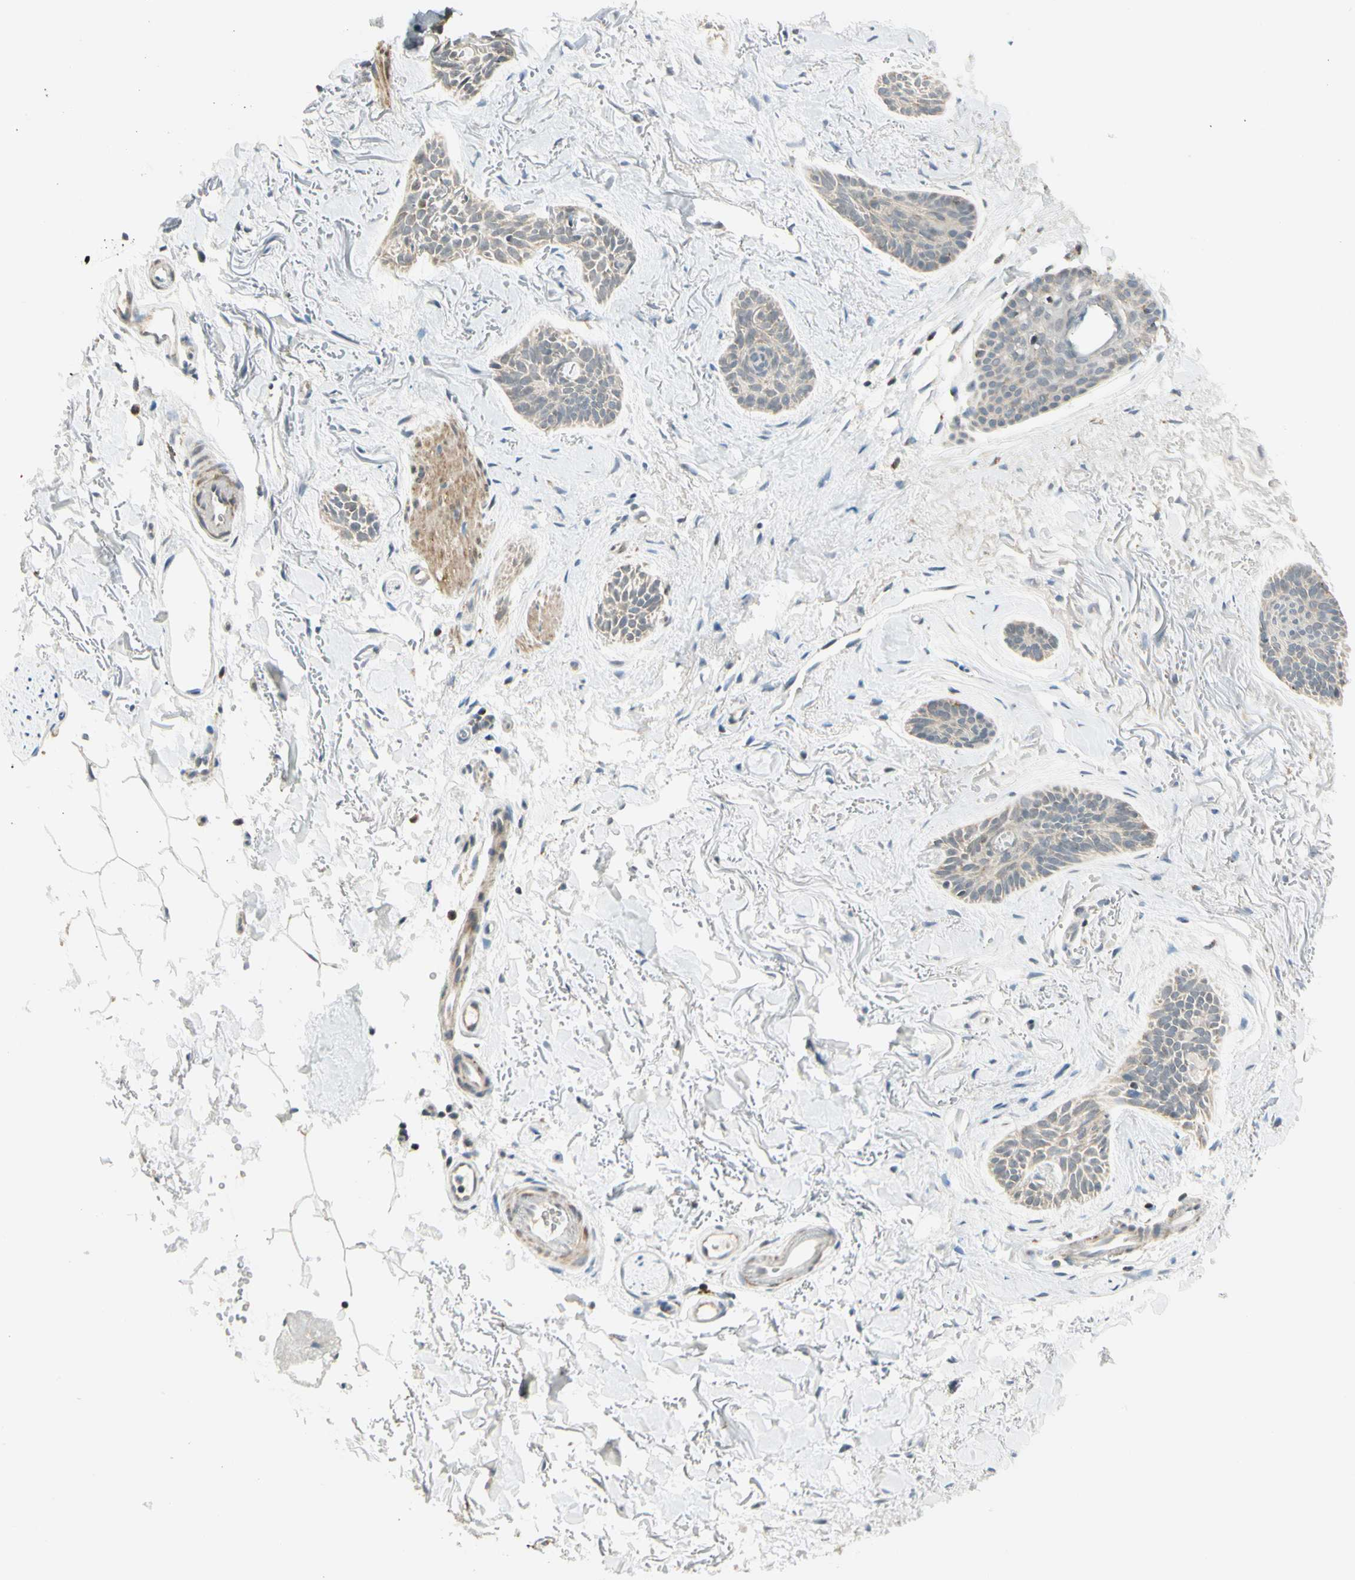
{"staining": {"intensity": "weak", "quantity": ">75%", "location": "cytoplasmic/membranous"}, "tissue": "skin cancer", "cell_type": "Tumor cells", "image_type": "cancer", "snomed": [{"axis": "morphology", "description": "Basal cell carcinoma"}, {"axis": "topography", "description": "Skin"}], "caption": "High-power microscopy captured an immunohistochemistry image of skin cancer, revealing weak cytoplasmic/membranous expression in about >75% of tumor cells. (brown staining indicates protein expression, while blue staining denotes nuclei).", "gene": "KHDC4", "patient": {"sex": "female", "age": 84}}